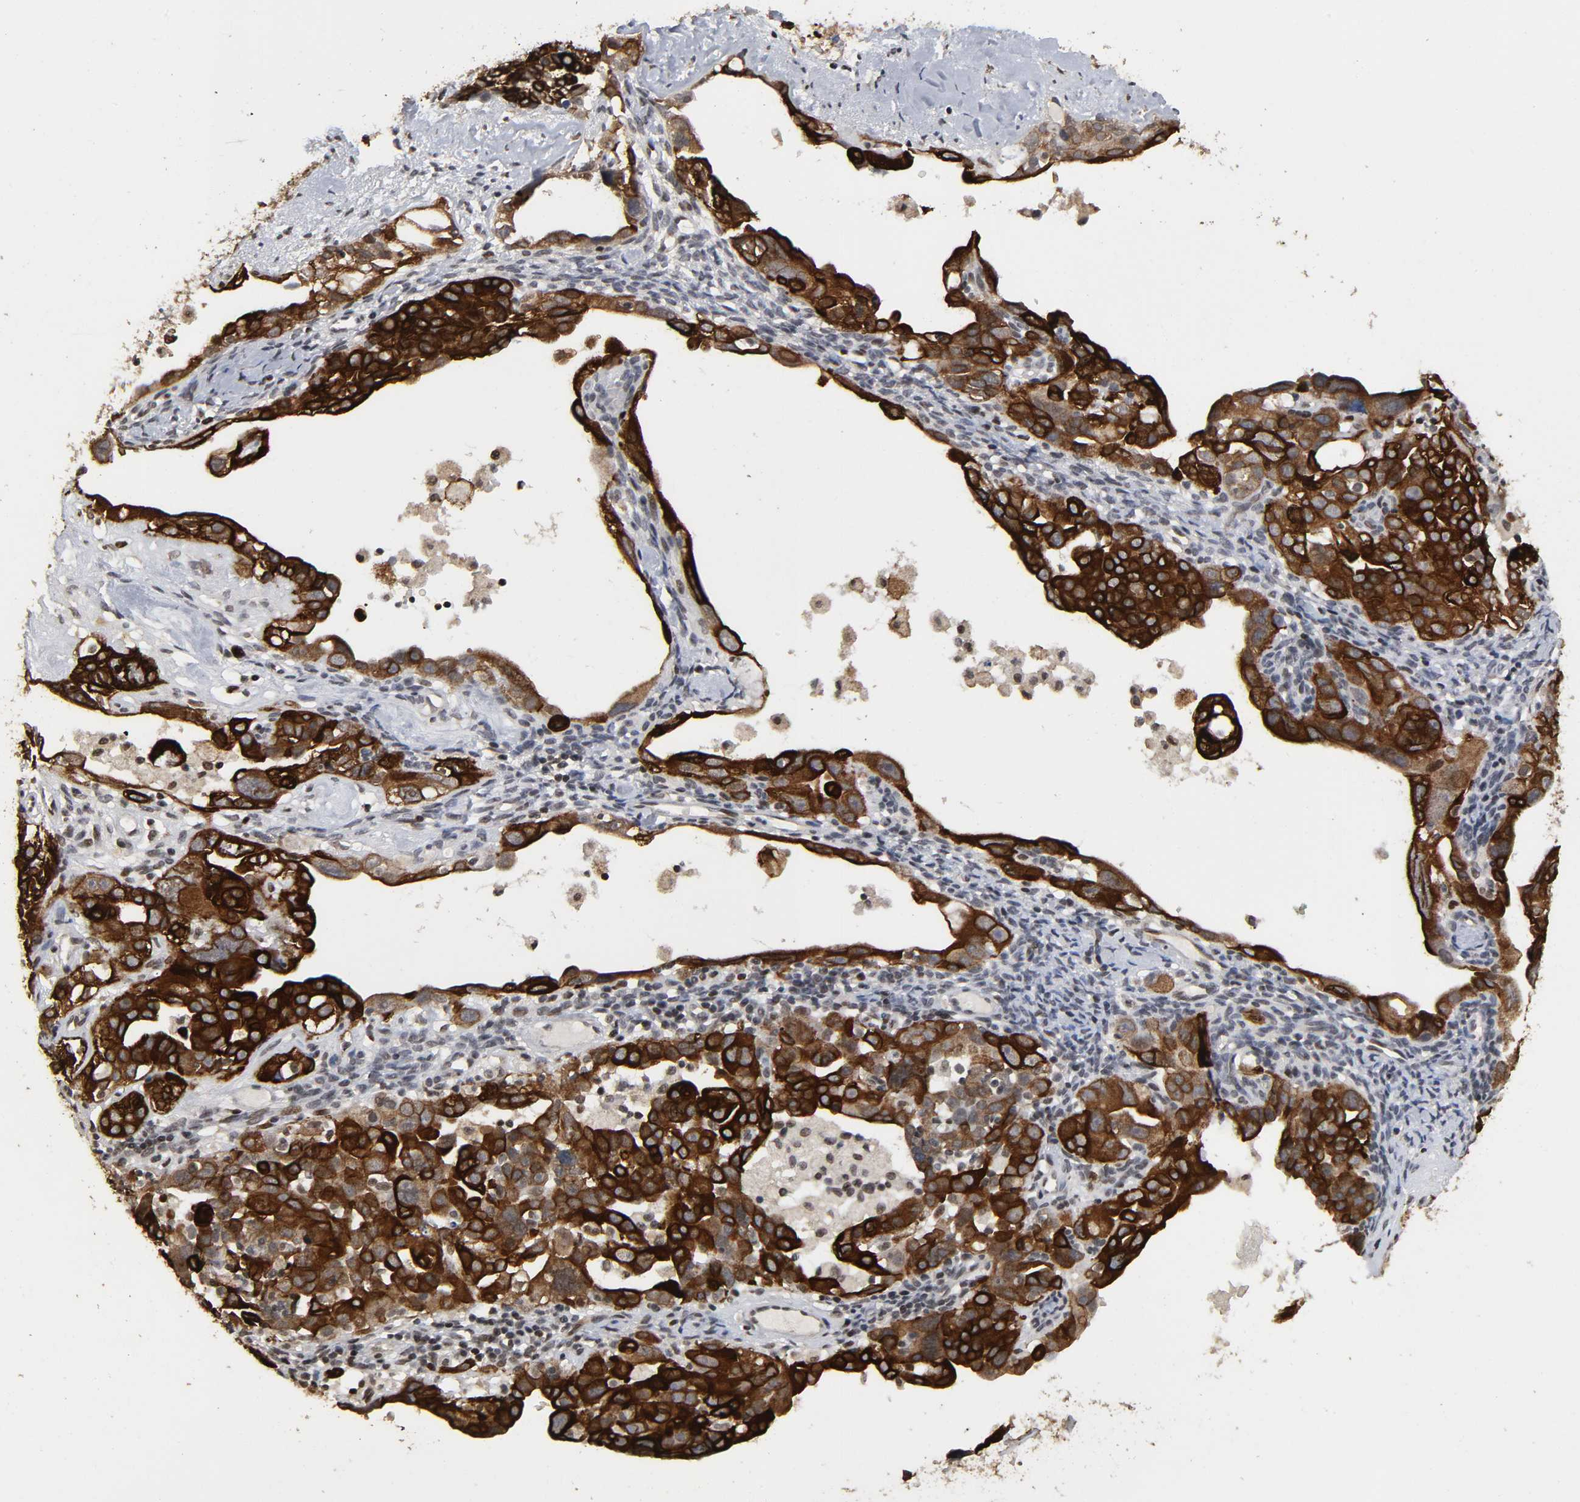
{"staining": {"intensity": "strong", "quantity": ">75%", "location": "cytoplasmic/membranous,nuclear"}, "tissue": "ovarian cancer", "cell_type": "Tumor cells", "image_type": "cancer", "snomed": [{"axis": "morphology", "description": "Cystadenocarcinoma, serous, NOS"}, {"axis": "topography", "description": "Ovary"}], "caption": "The immunohistochemical stain highlights strong cytoplasmic/membranous and nuclear positivity in tumor cells of ovarian serous cystadenocarcinoma tissue. (DAB IHC, brown staining for protein, blue staining for nuclei).", "gene": "AHNAK2", "patient": {"sex": "female", "age": 66}}